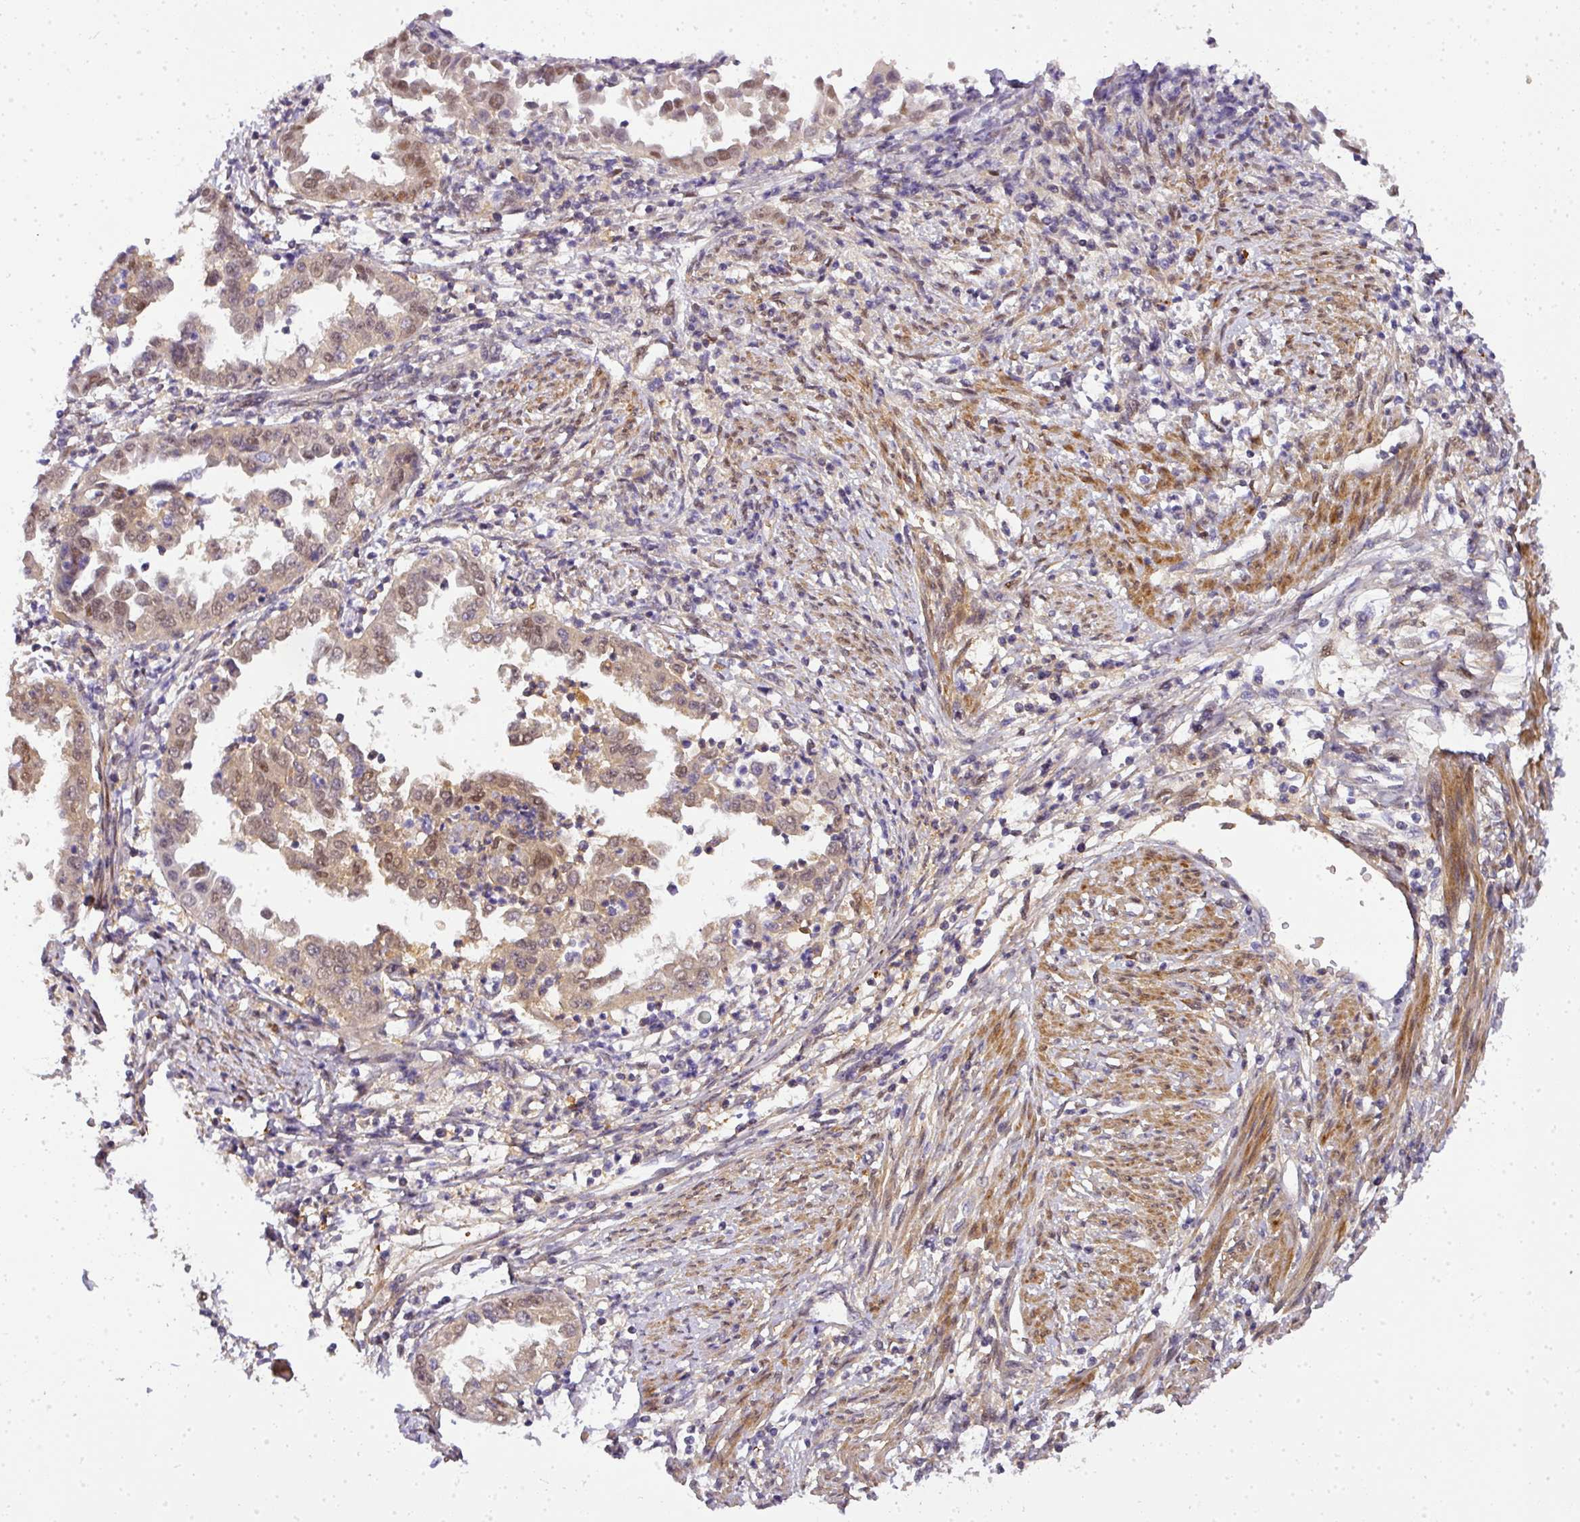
{"staining": {"intensity": "moderate", "quantity": "<25%", "location": "cytoplasmic/membranous,nuclear"}, "tissue": "endometrial cancer", "cell_type": "Tumor cells", "image_type": "cancer", "snomed": [{"axis": "morphology", "description": "Adenocarcinoma, NOS"}, {"axis": "topography", "description": "Endometrium"}], "caption": "Brown immunohistochemical staining in human adenocarcinoma (endometrial) demonstrates moderate cytoplasmic/membranous and nuclear positivity in approximately <25% of tumor cells.", "gene": "ADH5", "patient": {"sex": "female", "age": 85}}